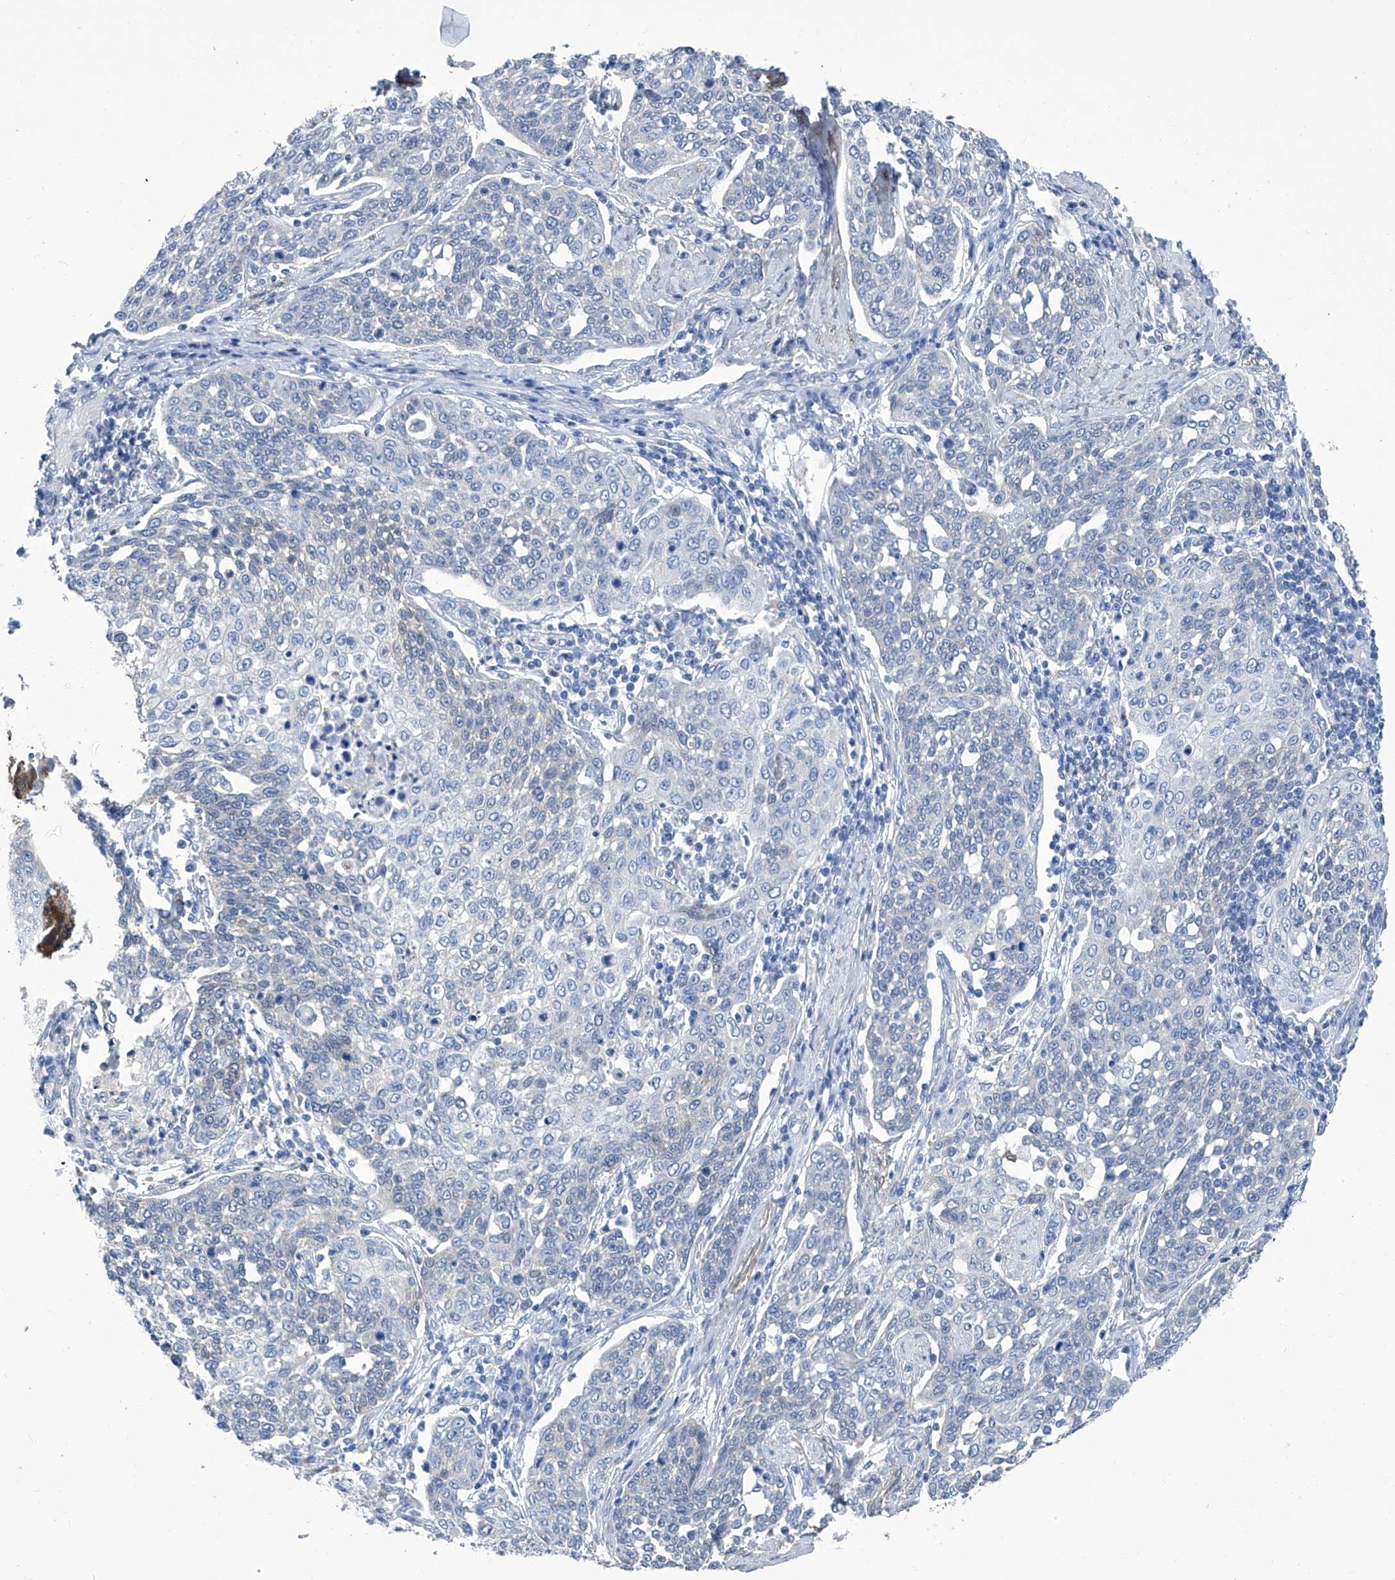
{"staining": {"intensity": "negative", "quantity": "none", "location": "none"}, "tissue": "cervical cancer", "cell_type": "Tumor cells", "image_type": "cancer", "snomed": [{"axis": "morphology", "description": "Squamous cell carcinoma, NOS"}, {"axis": "topography", "description": "Cervix"}], "caption": "Immunohistochemical staining of human squamous cell carcinoma (cervical) exhibits no significant expression in tumor cells. (DAB immunohistochemistry, high magnification).", "gene": "IMPA2", "patient": {"sex": "female", "age": 34}}